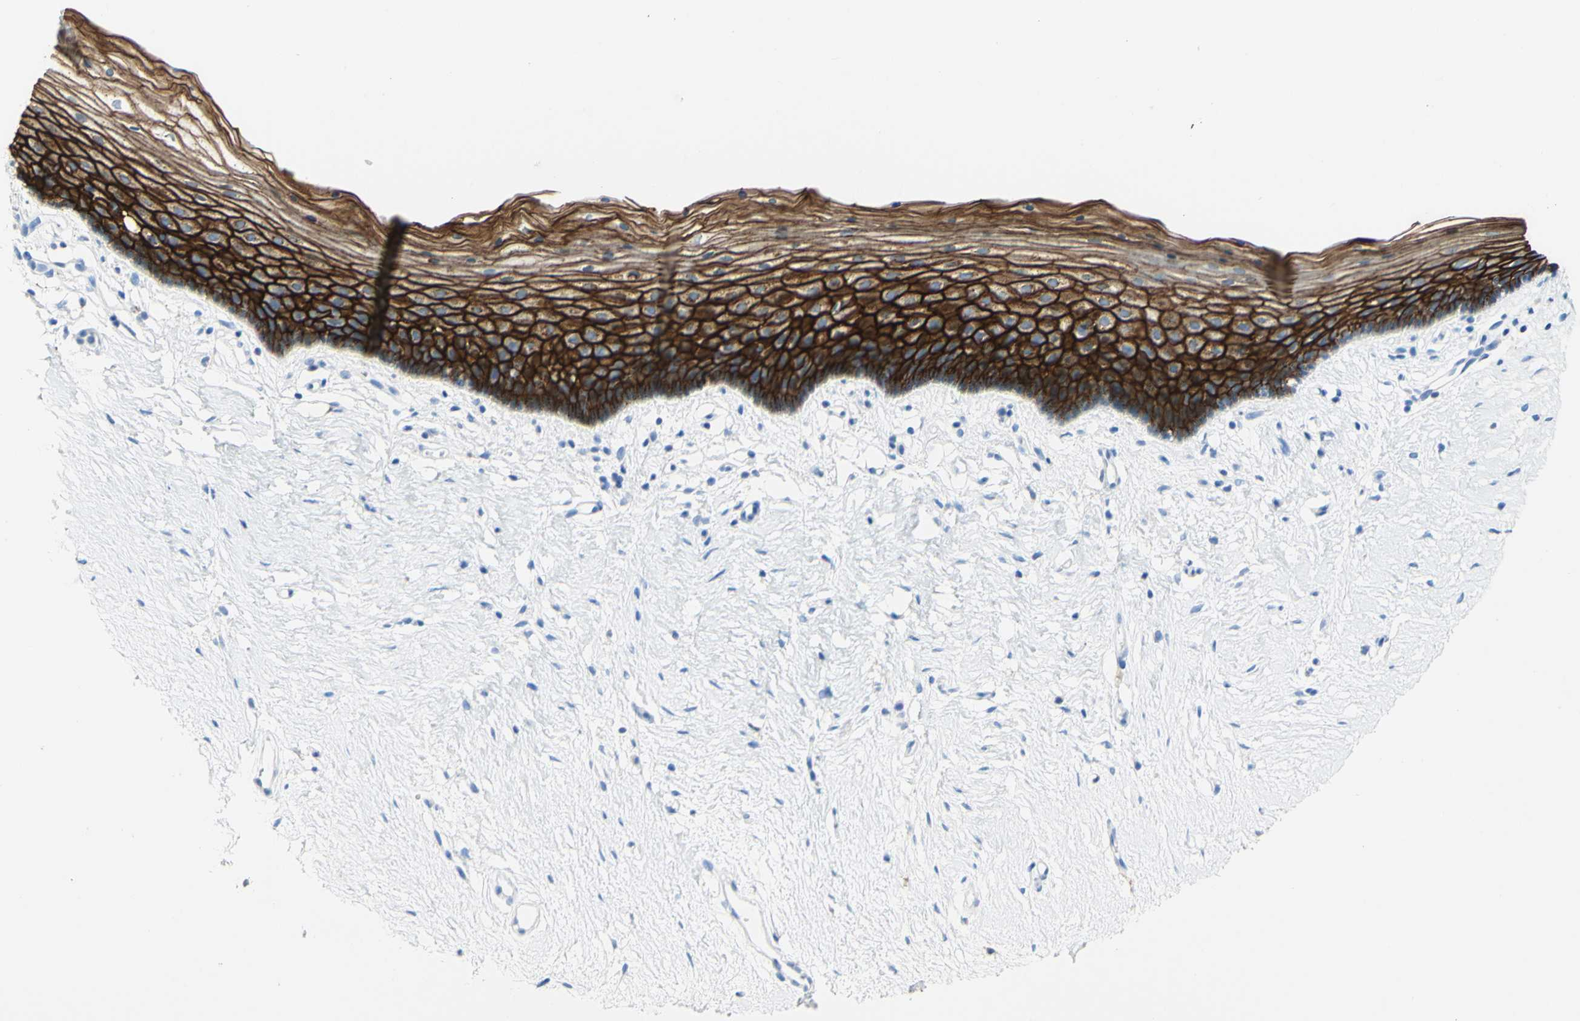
{"staining": {"intensity": "strong", "quantity": ">75%", "location": "cytoplasmic/membranous"}, "tissue": "vagina", "cell_type": "Squamous epithelial cells", "image_type": "normal", "snomed": [{"axis": "morphology", "description": "Normal tissue, NOS"}, {"axis": "topography", "description": "Vagina"}], "caption": "This histopathology image exhibits immunohistochemistry staining of unremarkable human vagina, with high strong cytoplasmic/membranous staining in about >75% of squamous epithelial cells.", "gene": "DSC2", "patient": {"sex": "female", "age": 44}}